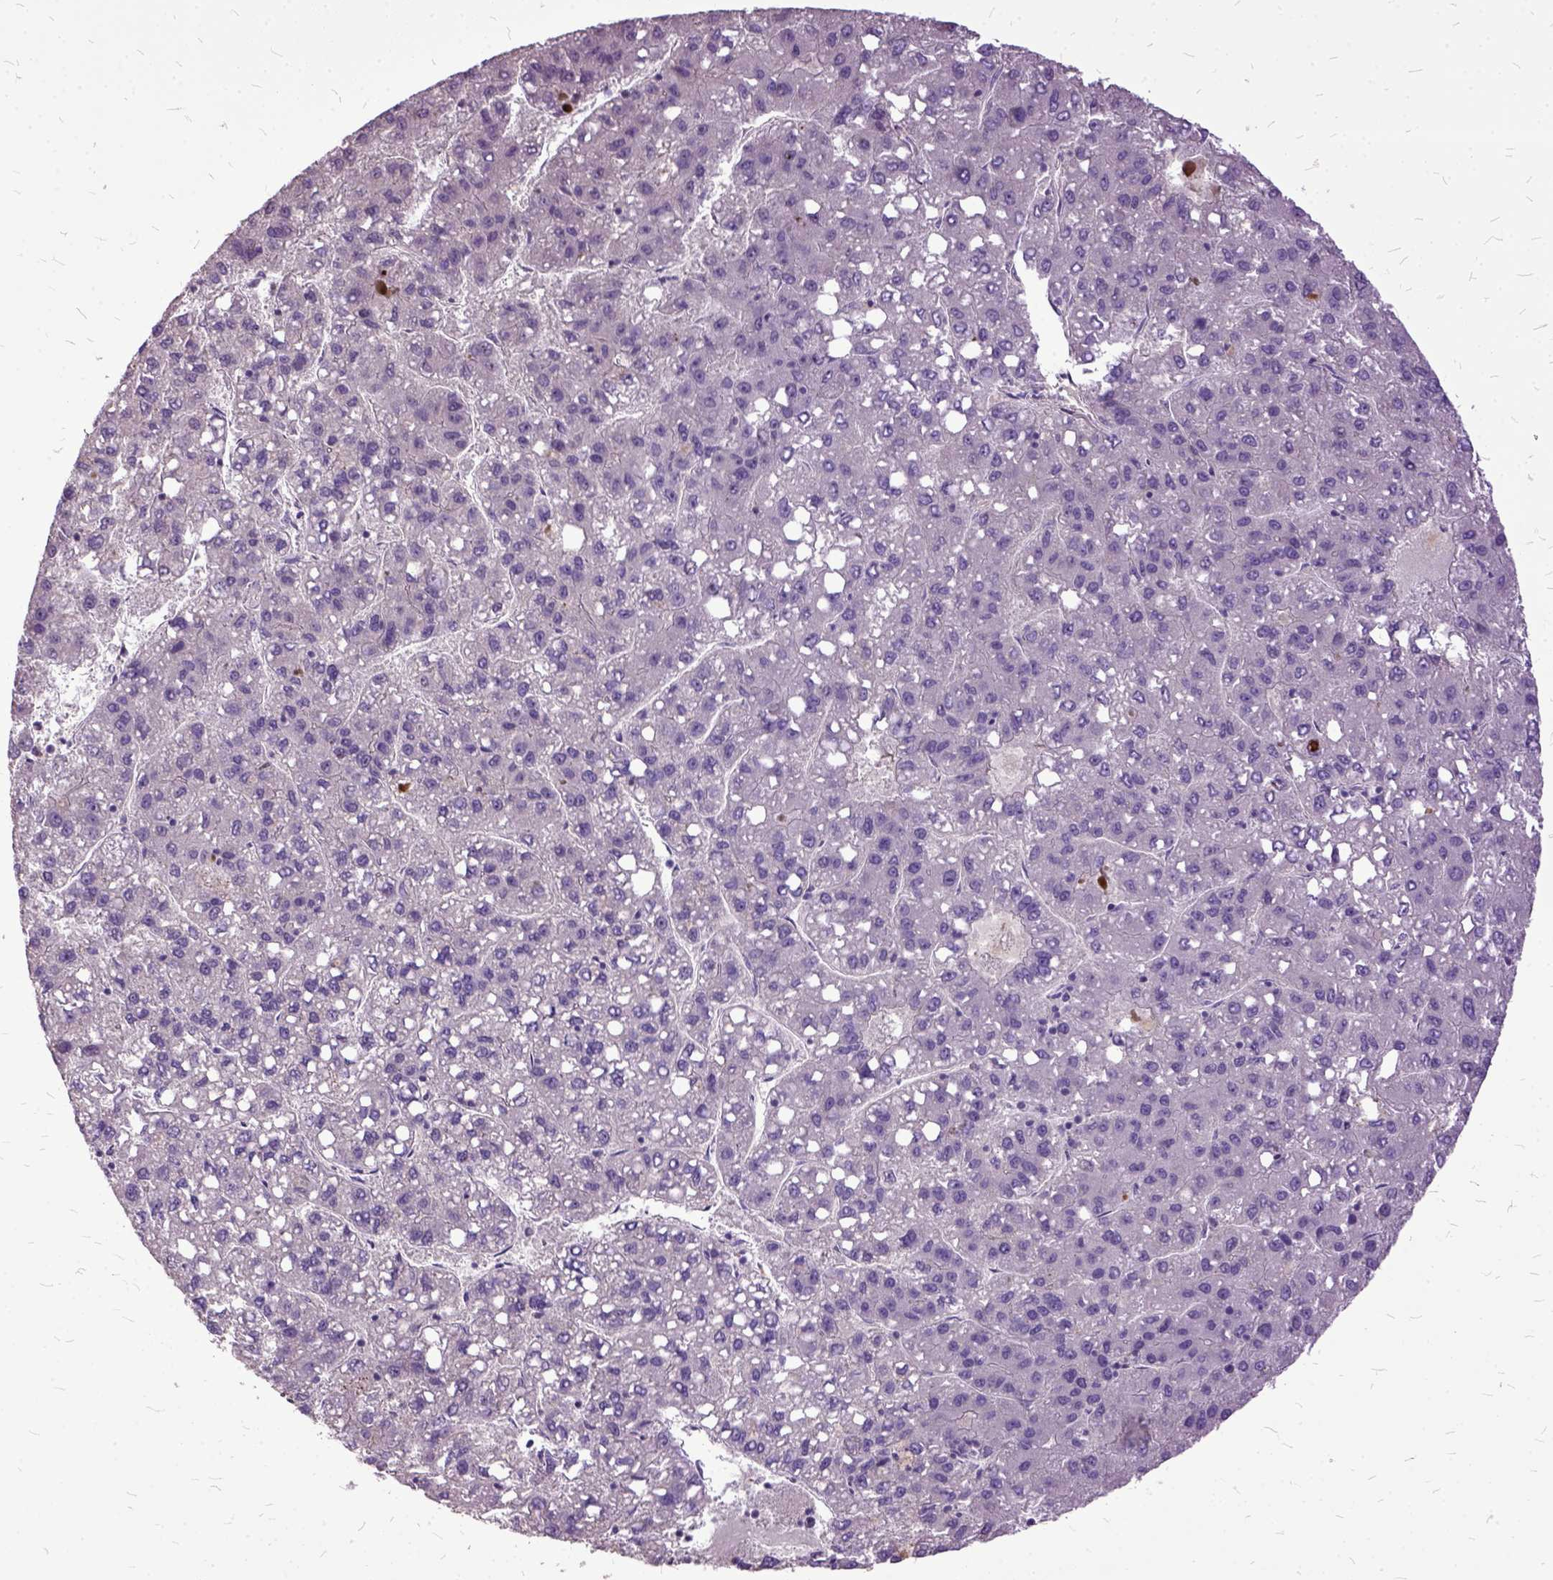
{"staining": {"intensity": "negative", "quantity": "none", "location": "none"}, "tissue": "liver cancer", "cell_type": "Tumor cells", "image_type": "cancer", "snomed": [{"axis": "morphology", "description": "Carcinoma, Hepatocellular, NOS"}, {"axis": "topography", "description": "Liver"}], "caption": "IHC histopathology image of hepatocellular carcinoma (liver) stained for a protein (brown), which demonstrates no positivity in tumor cells.", "gene": "AREG", "patient": {"sex": "female", "age": 82}}